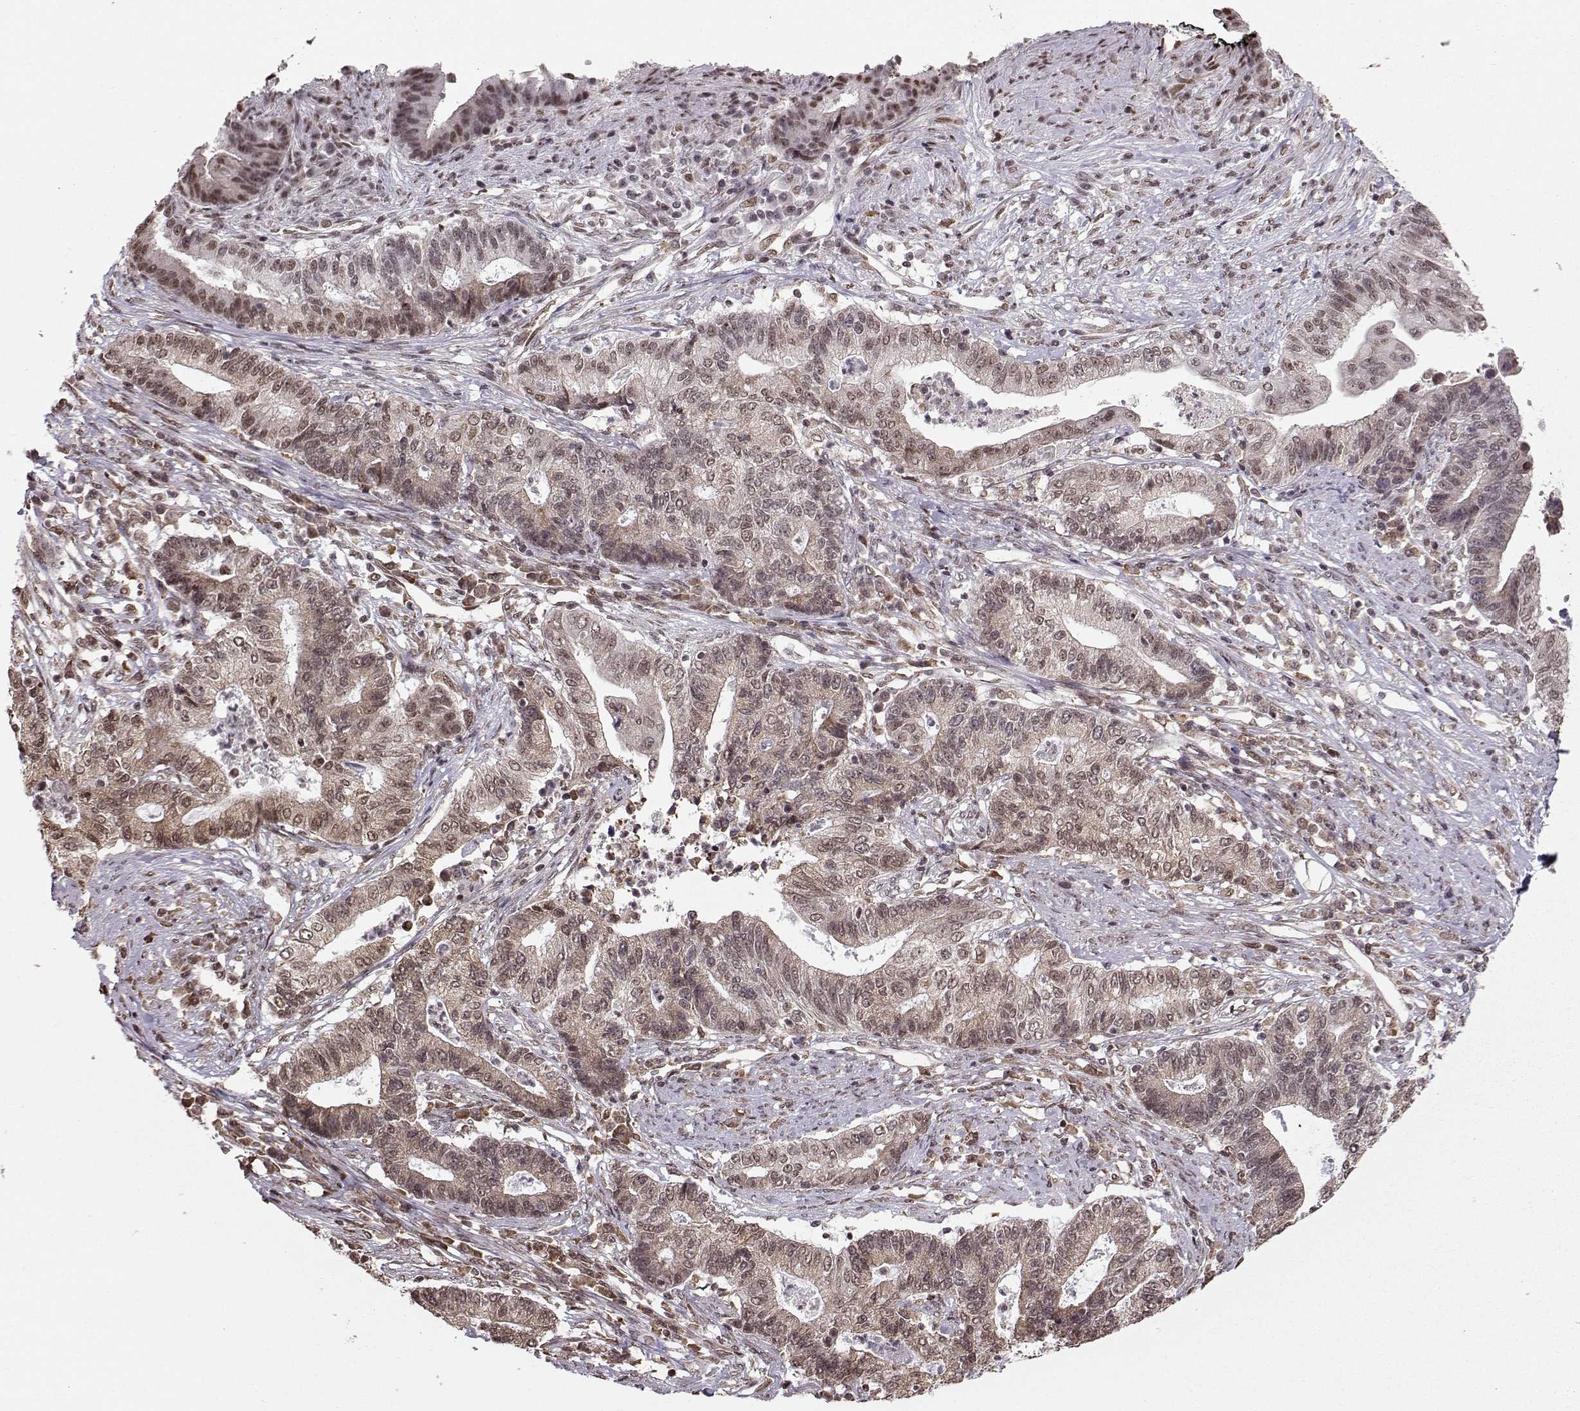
{"staining": {"intensity": "weak", "quantity": ">75%", "location": "cytoplasmic/membranous,nuclear"}, "tissue": "endometrial cancer", "cell_type": "Tumor cells", "image_type": "cancer", "snomed": [{"axis": "morphology", "description": "Adenocarcinoma, NOS"}, {"axis": "topography", "description": "Uterus"}, {"axis": "topography", "description": "Endometrium"}], "caption": "Endometrial cancer stained with IHC exhibits weak cytoplasmic/membranous and nuclear staining in approximately >75% of tumor cells.", "gene": "EZH1", "patient": {"sex": "female", "age": 54}}